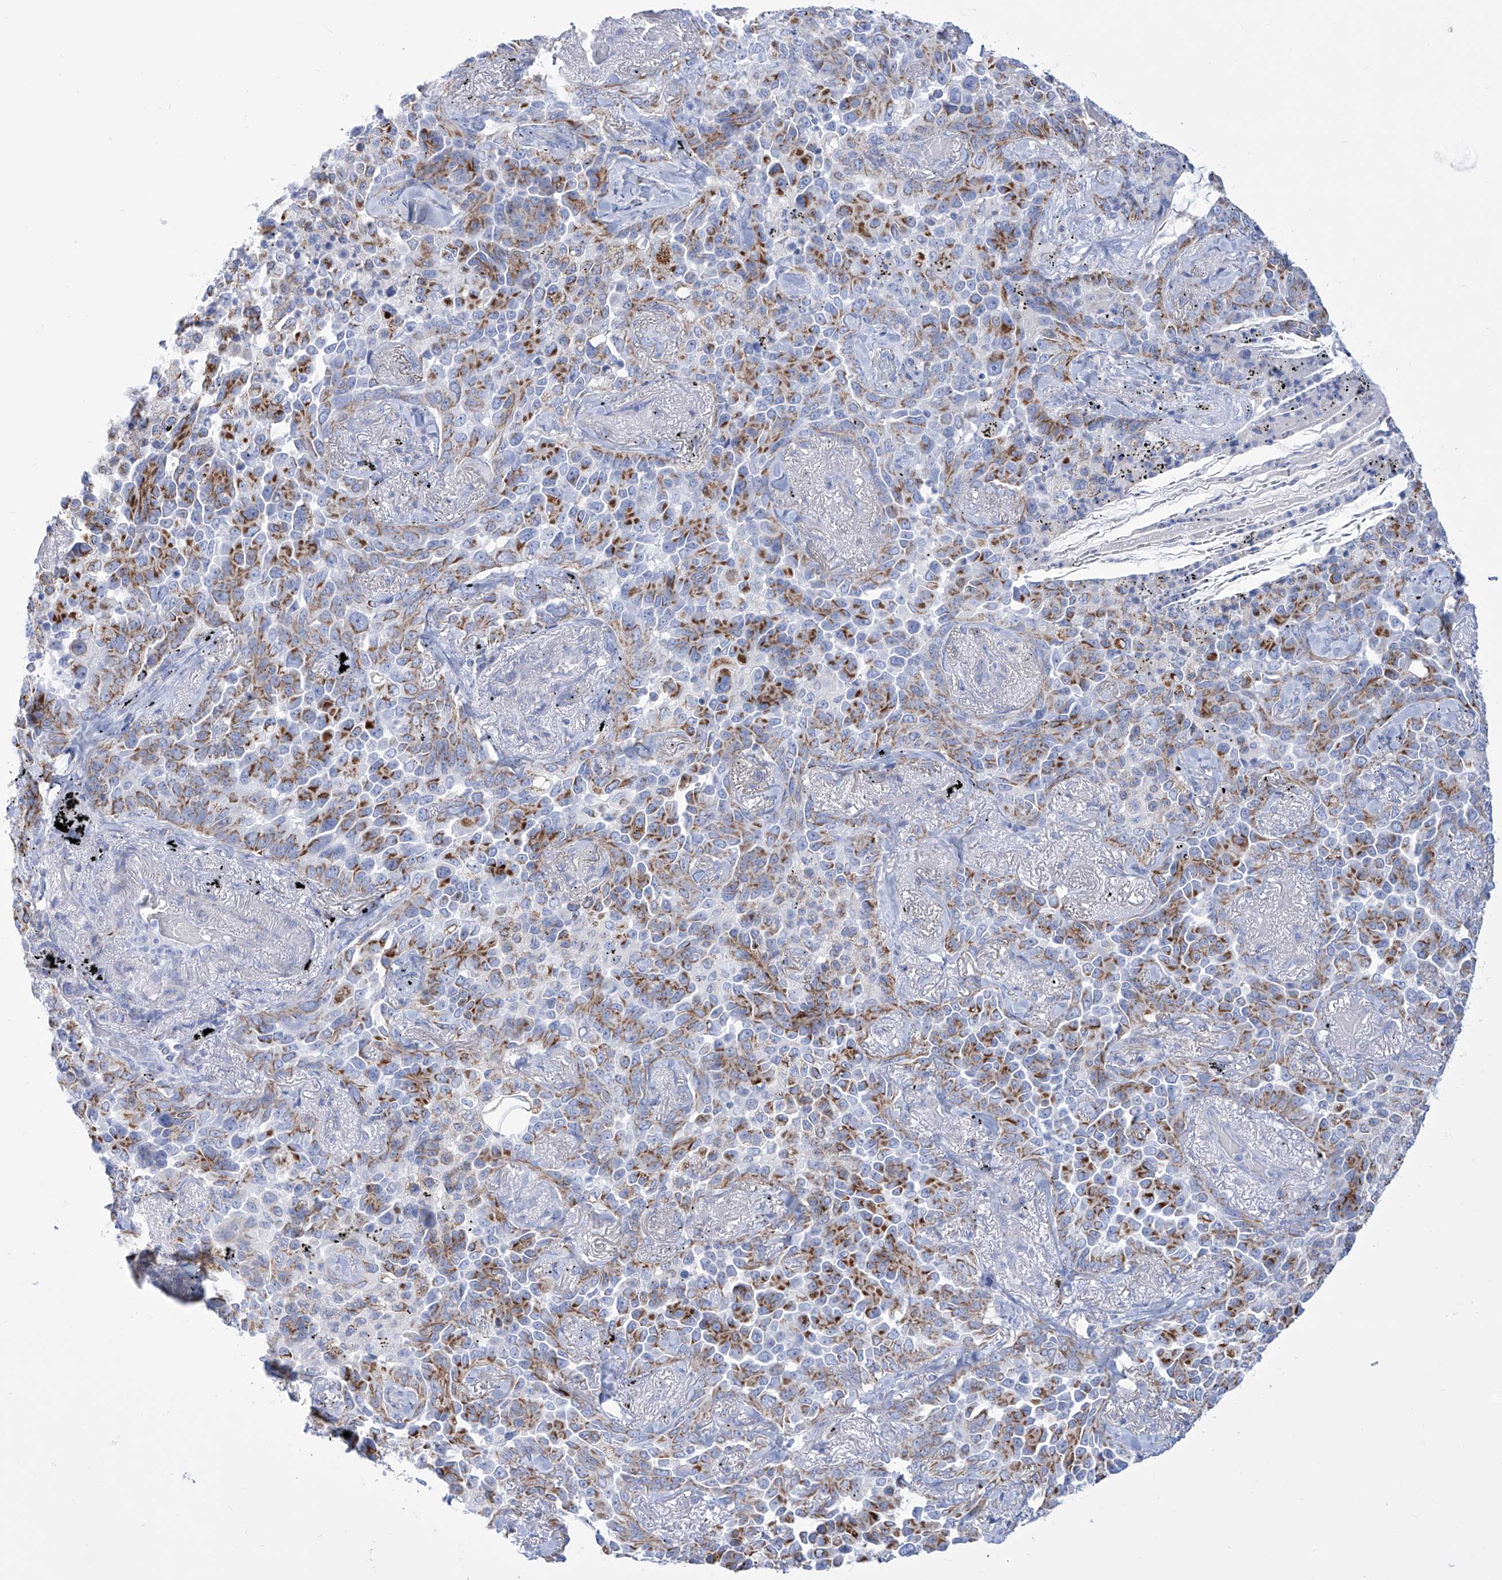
{"staining": {"intensity": "strong", "quantity": "25%-75%", "location": "cytoplasmic/membranous"}, "tissue": "lung cancer", "cell_type": "Tumor cells", "image_type": "cancer", "snomed": [{"axis": "morphology", "description": "Adenocarcinoma, NOS"}, {"axis": "topography", "description": "Lung"}], "caption": "Immunohistochemistry (DAB (3,3'-diaminobenzidine)) staining of lung adenocarcinoma displays strong cytoplasmic/membranous protein positivity in approximately 25%-75% of tumor cells. (Stains: DAB (3,3'-diaminobenzidine) in brown, nuclei in blue, Microscopy: brightfield microscopy at high magnification).", "gene": "ALDH6A1", "patient": {"sex": "female", "age": 67}}